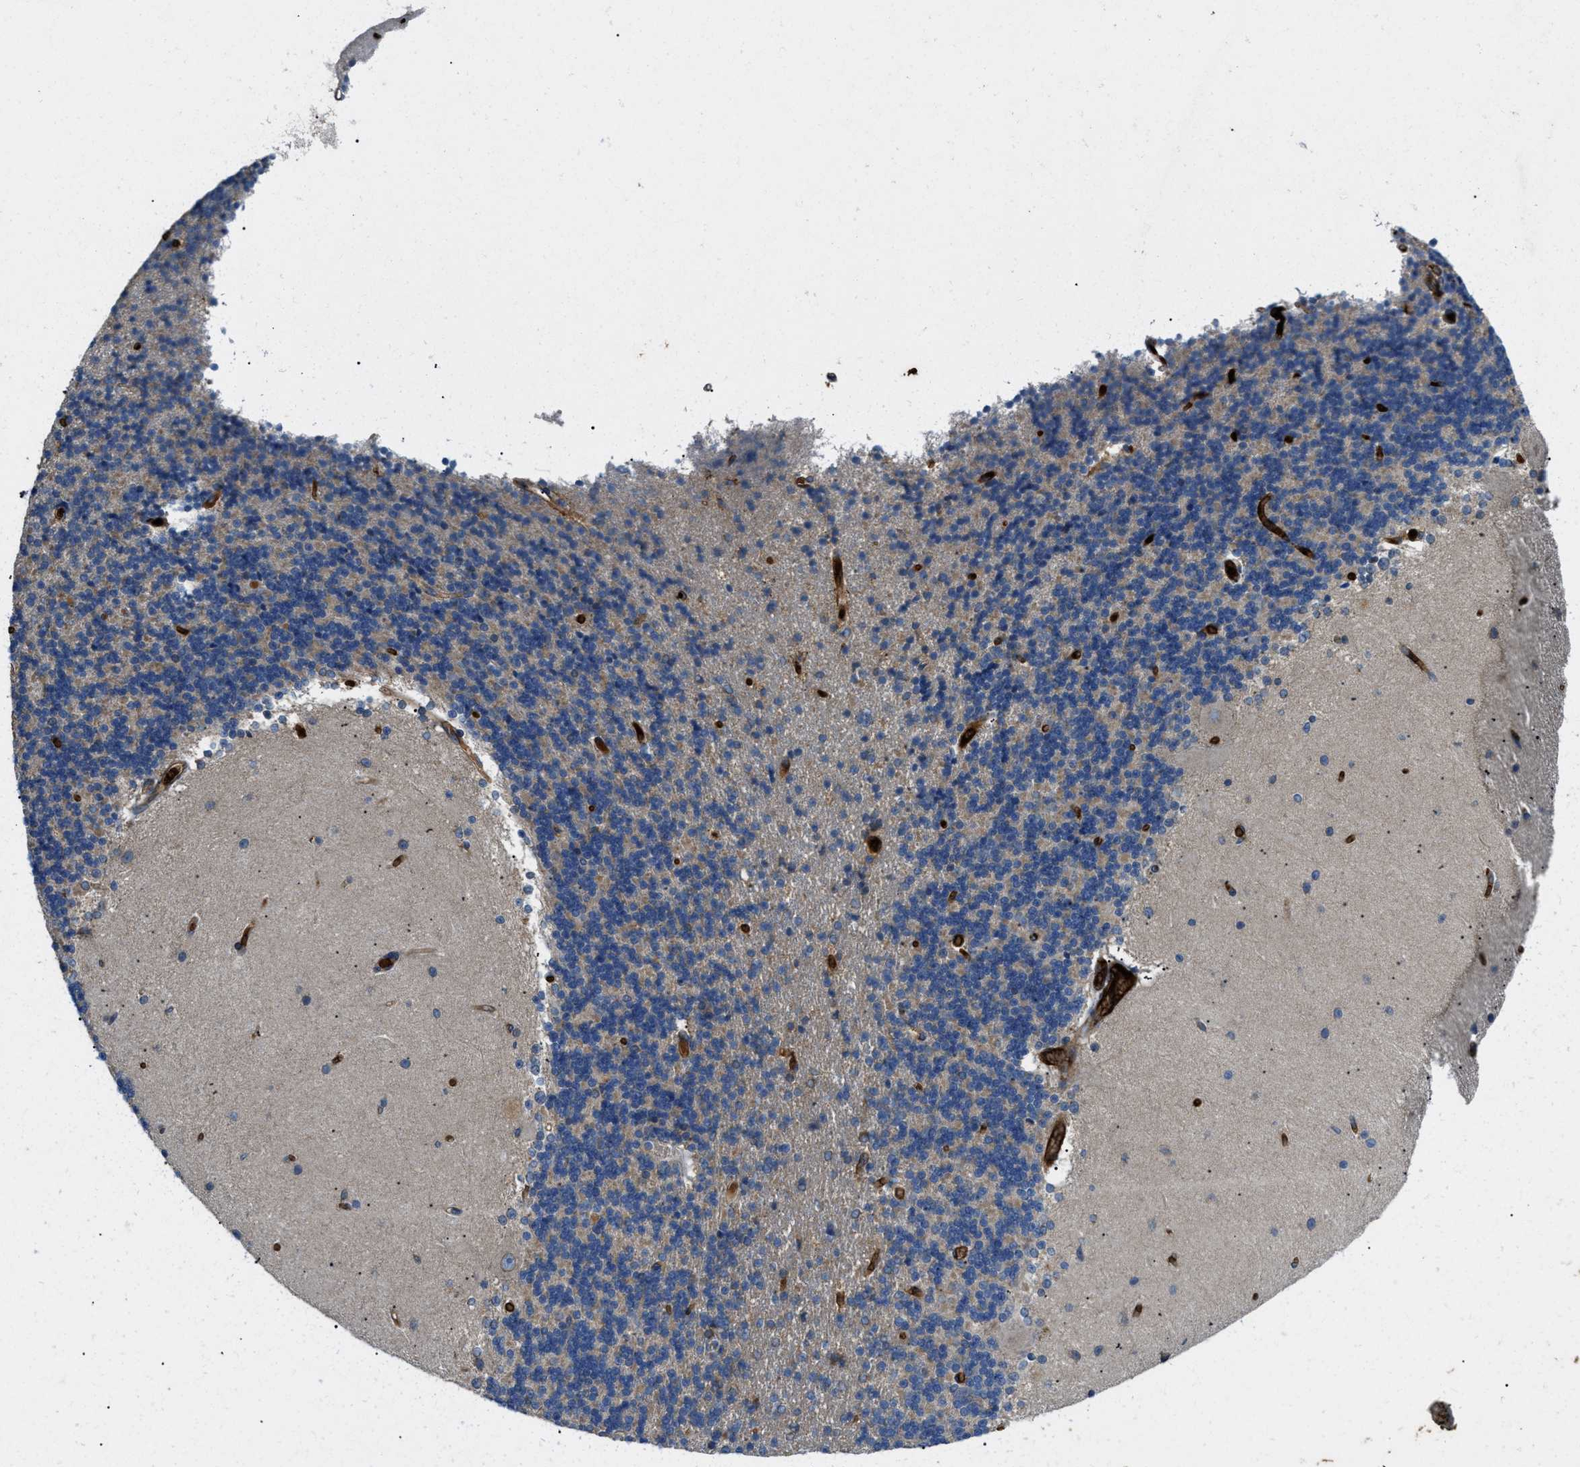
{"staining": {"intensity": "moderate", "quantity": "<25%", "location": "cytoplasmic/membranous"}, "tissue": "cerebellum", "cell_type": "Cells in granular layer", "image_type": "normal", "snomed": [{"axis": "morphology", "description": "Normal tissue, NOS"}, {"axis": "topography", "description": "Cerebellum"}], "caption": "Brown immunohistochemical staining in benign cerebellum displays moderate cytoplasmic/membranous staining in approximately <25% of cells in granular layer.", "gene": "ERC1", "patient": {"sex": "female", "age": 54}}